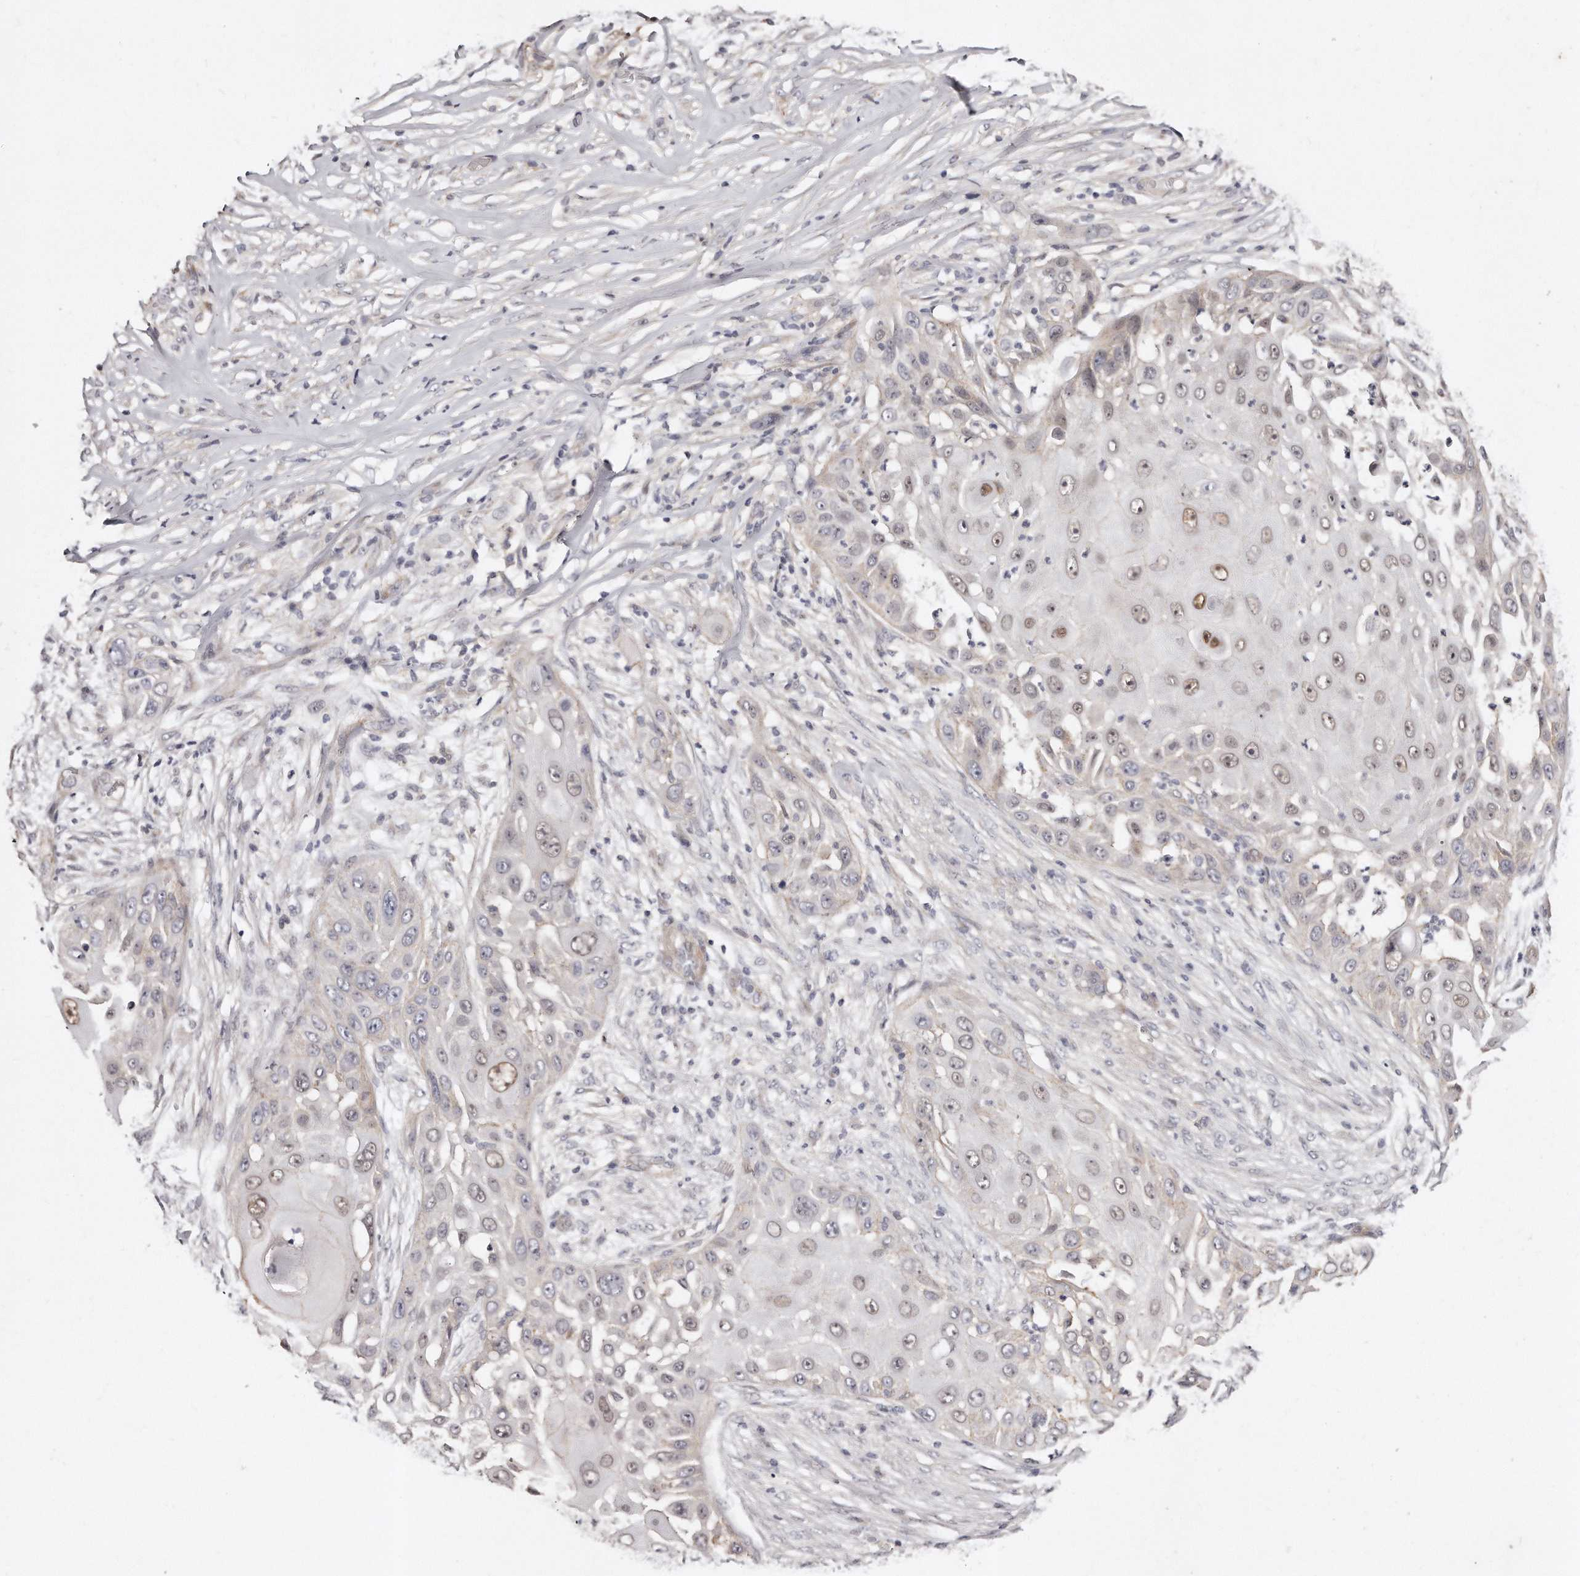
{"staining": {"intensity": "moderate", "quantity": "<25%", "location": "nuclear"}, "tissue": "skin cancer", "cell_type": "Tumor cells", "image_type": "cancer", "snomed": [{"axis": "morphology", "description": "Squamous cell carcinoma, NOS"}, {"axis": "topography", "description": "Skin"}], "caption": "Protein expression by immunohistochemistry (IHC) reveals moderate nuclear positivity in approximately <25% of tumor cells in skin squamous cell carcinoma. The protein of interest is shown in brown color, while the nuclei are stained blue.", "gene": "CASZ1", "patient": {"sex": "female", "age": 44}}